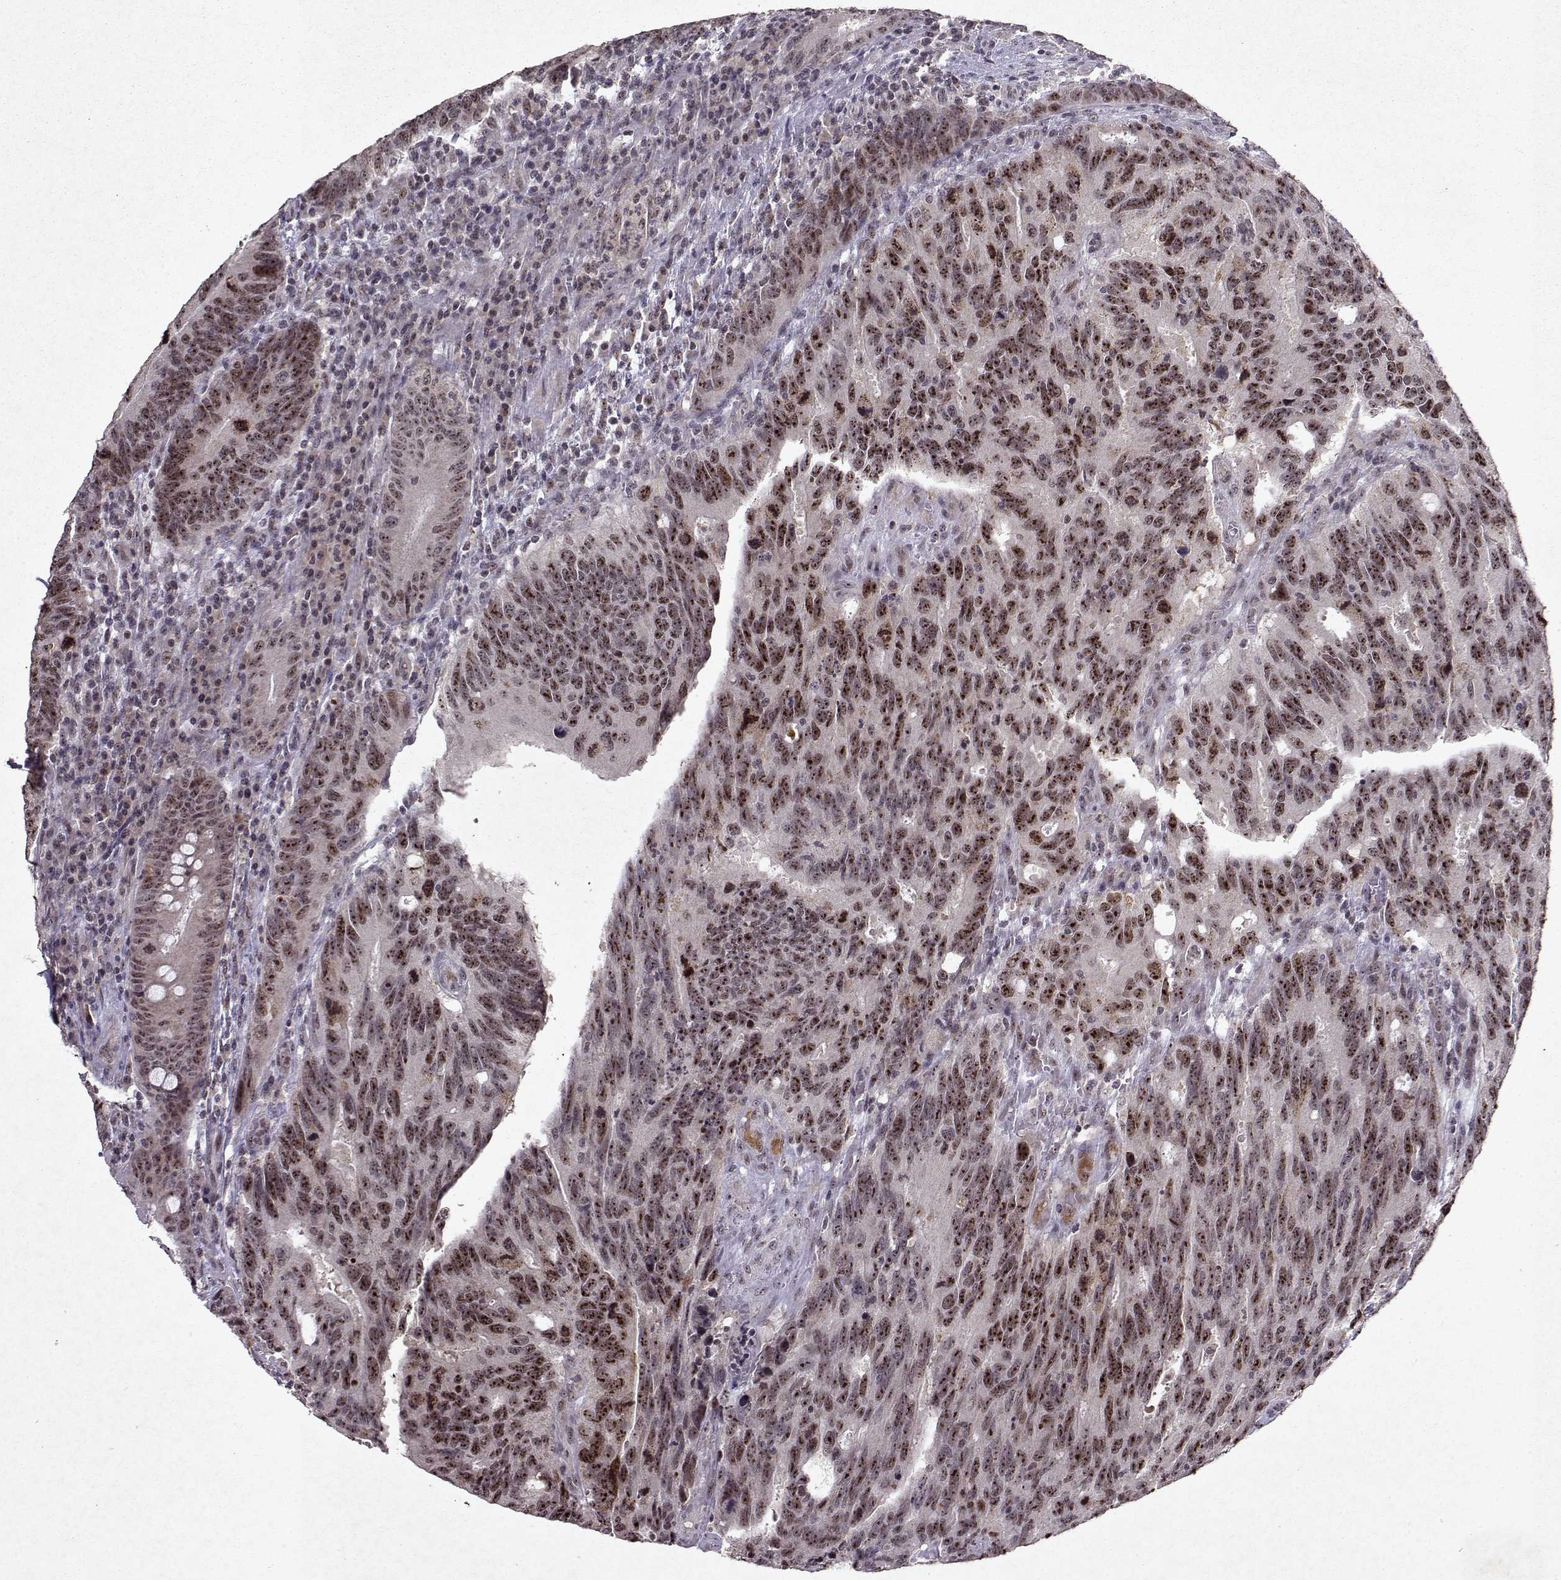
{"staining": {"intensity": "strong", "quantity": "25%-75%", "location": "nuclear"}, "tissue": "colorectal cancer", "cell_type": "Tumor cells", "image_type": "cancer", "snomed": [{"axis": "morphology", "description": "Adenocarcinoma, NOS"}, {"axis": "topography", "description": "Colon"}], "caption": "This is a histology image of IHC staining of adenocarcinoma (colorectal), which shows strong expression in the nuclear of tumor cells.", "gene": "DDX56", "patient": {"sex": "female", "age": 77}}